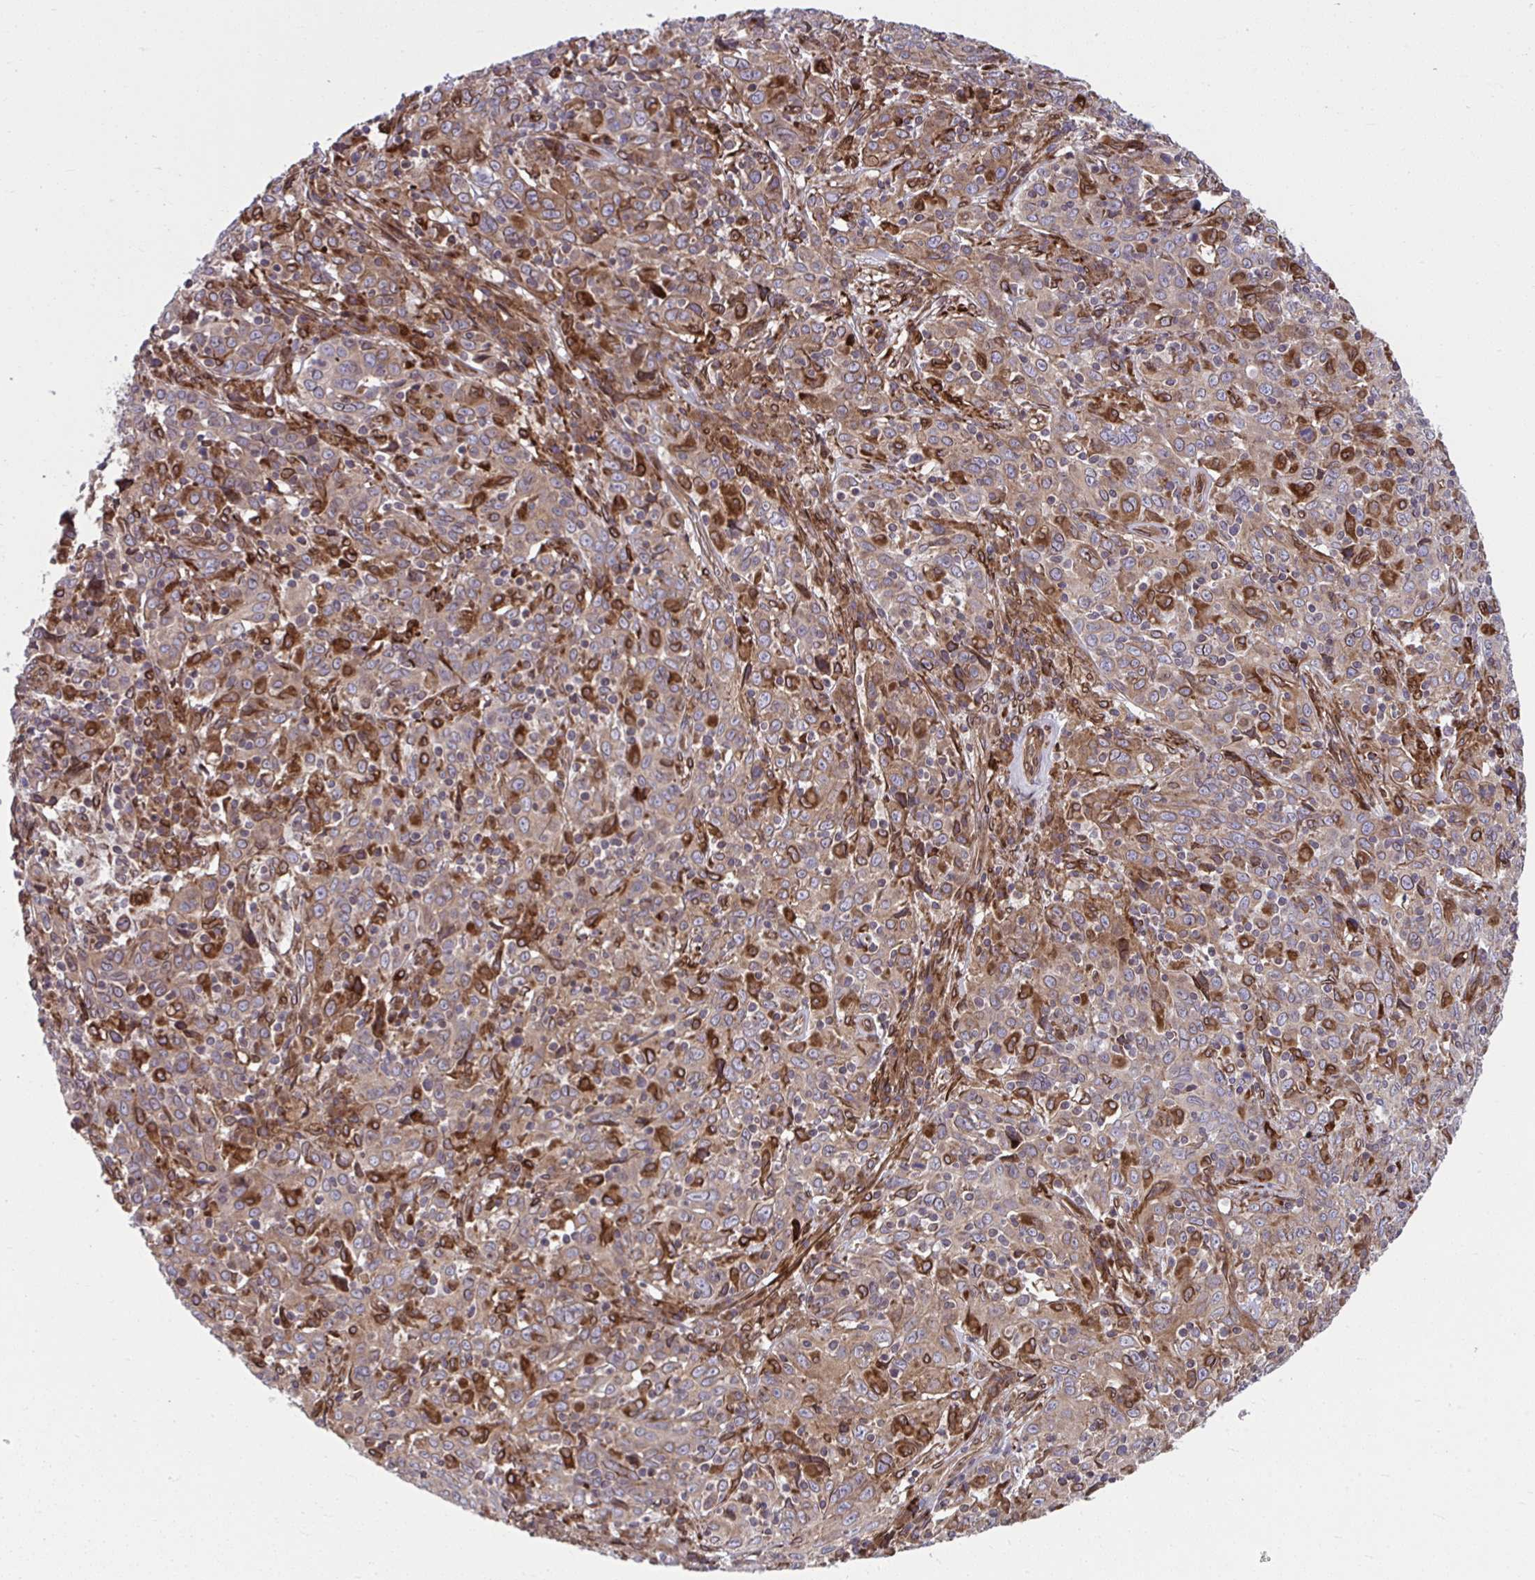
{"staining": {"intensity": "moderate", "quantity": ">75%", "location": "cytoplasmic/membranous"}, "tissue": "cervical cancer", "cell_type": "Tumor cells", "image_type": "cancer", "snomed": [{"axis": "morphology", "description": "Squamous cell carcinoma, NOS"}, {"axis": "topography", "description": "Cervix"}], "caption": "This micrograph displays immunohistochemistry (IHC) staining of human cervical squamous cell carcinoma, with medium moderate cytoplasmic/membranous staining in about >75% of tumor cells.", "gene": "STIM2", "patient": {"sex": "female", "age": 46}}